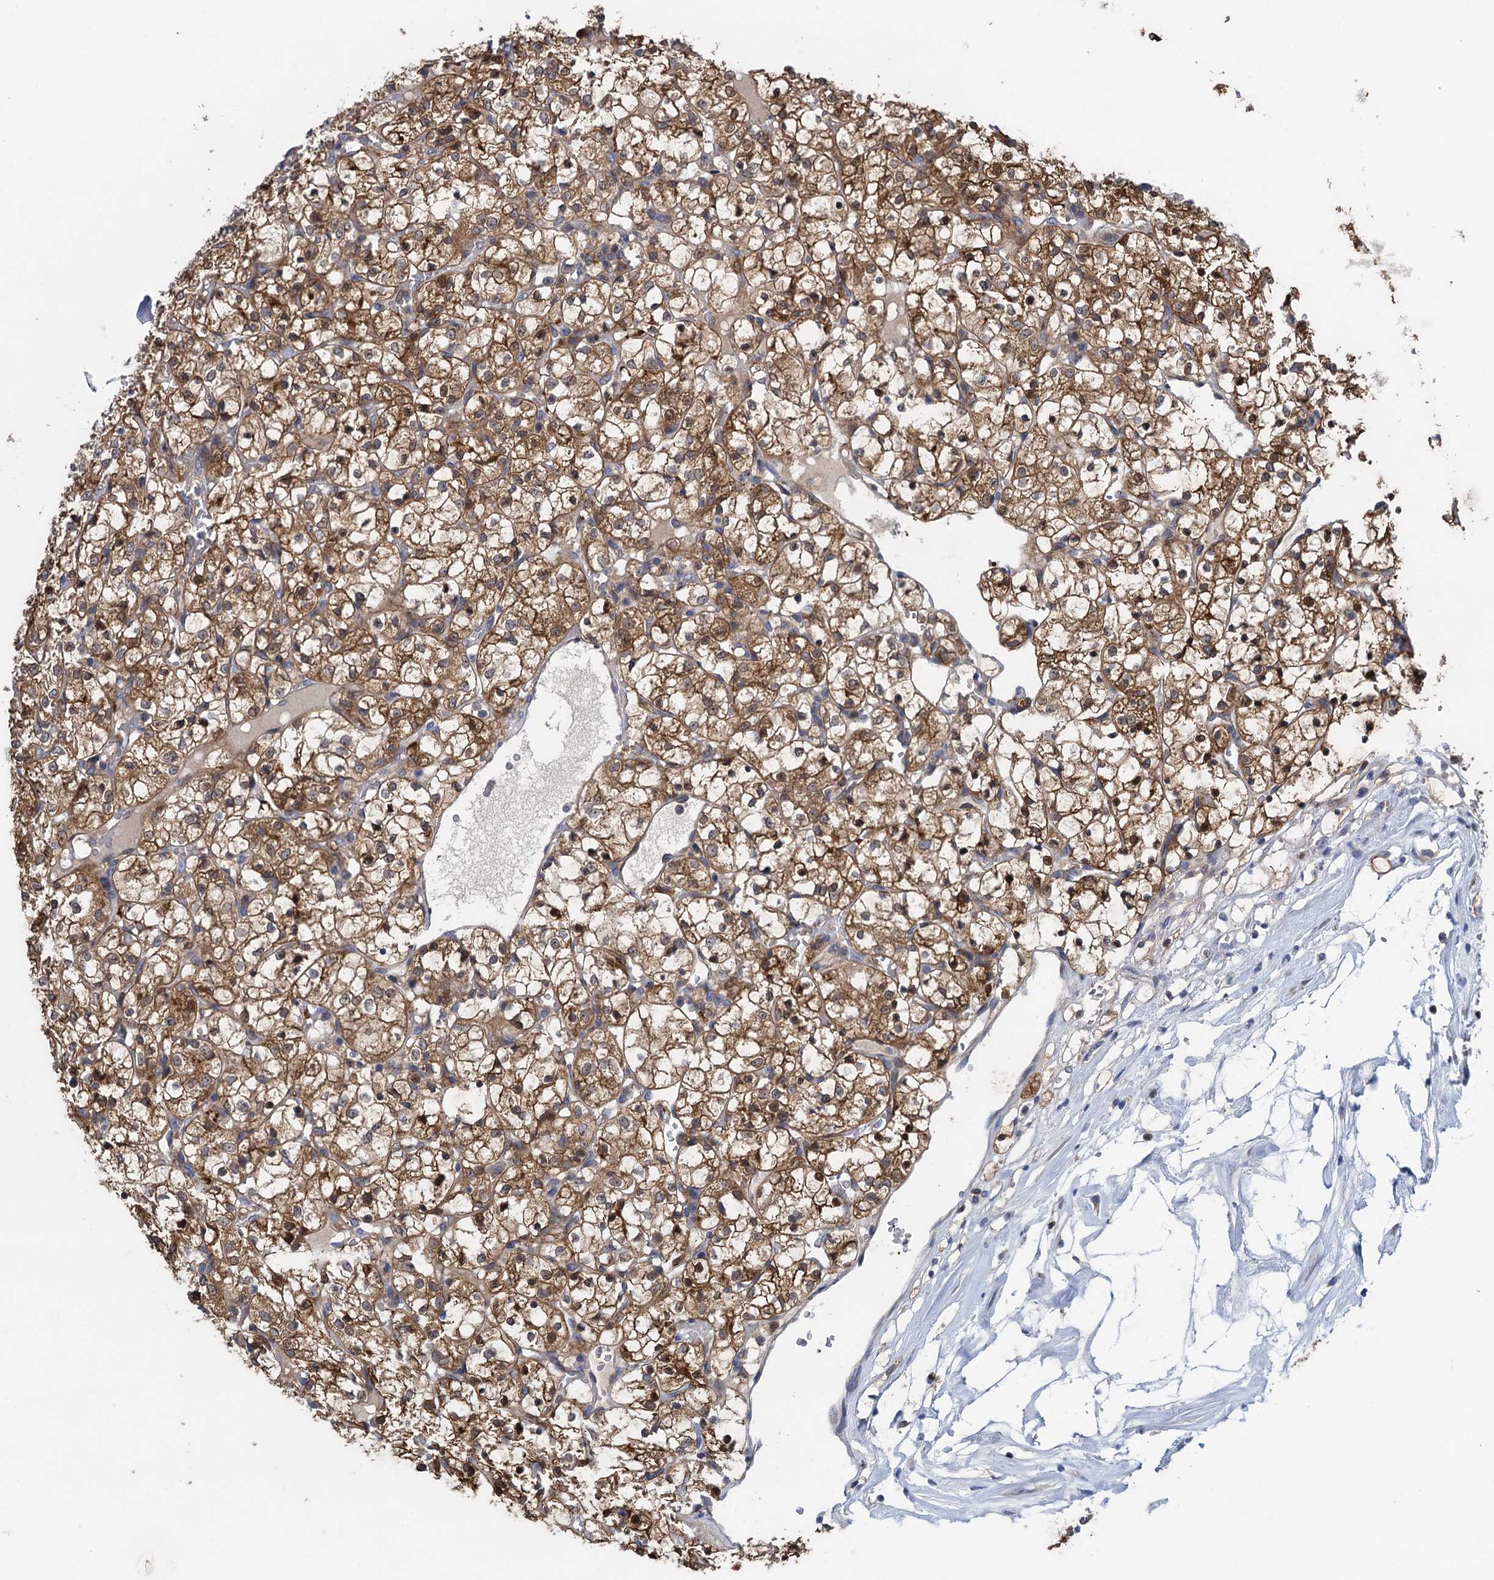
{"staining": {"intensity": "moderate", "quantity": ">75%", "location": "cytoplasmic/membranous"}, "tissue": "renal cancer", "cell_type": "Tumor cells", "image_type": "cancer", "snomed": [{"axis": "morphology", "description": "Adenocarcinoma, NOS"}, {"axis": "topography", "description": "Kidney"}], "caption": "Immunohistochemical staining of human renal cancer shows medium levels of moderate cytoplasmic/membranous protein expression in approximately >75% of tumor cells.", "gene": "CNTN5", "patient": {"sex": "female", "age": 69}}